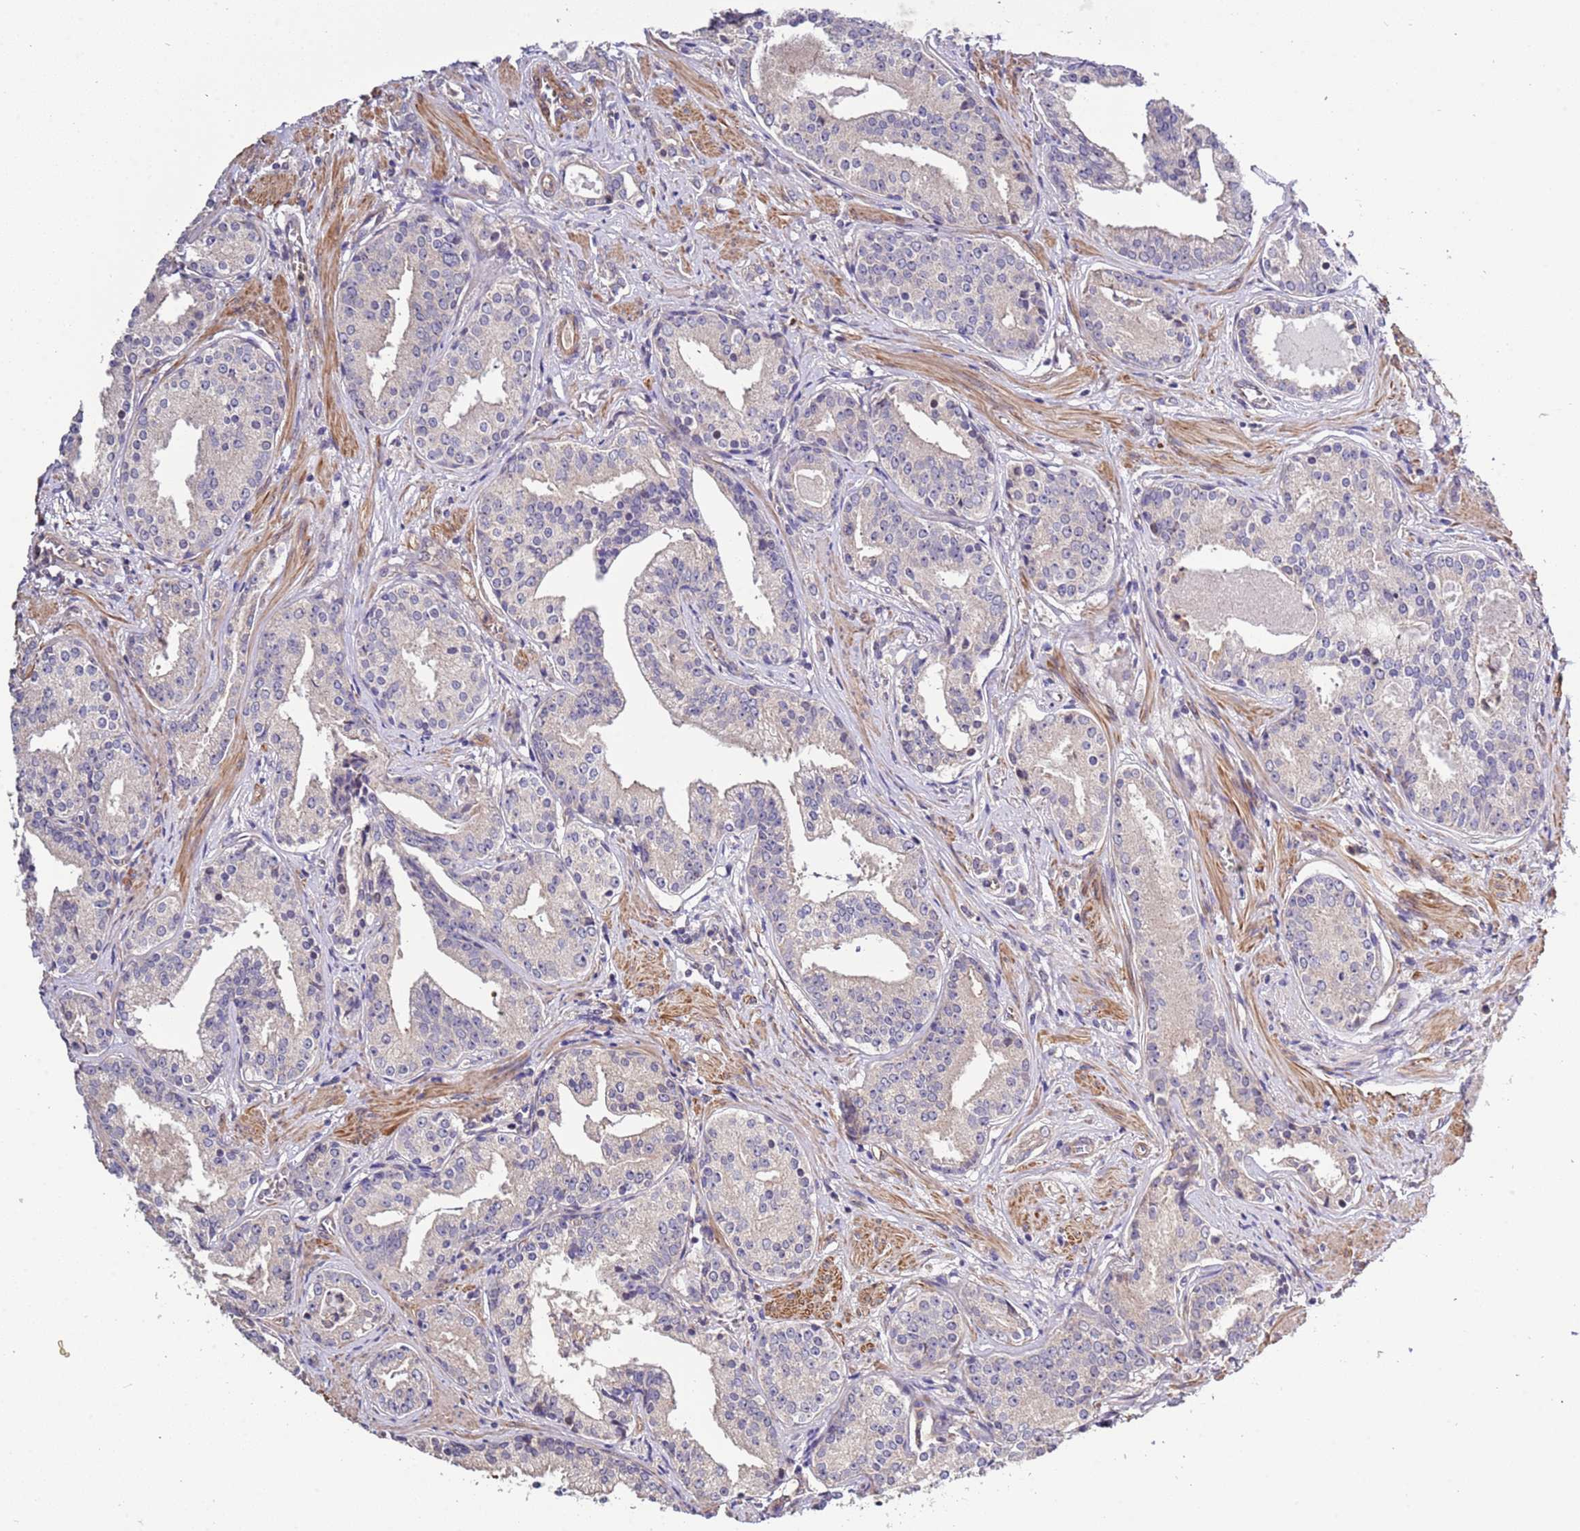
{"staining": {"intensity": "negative", "quantity": "none", "location": "none"}, "tissue": "prostate cancer", "cell_type": "Tumor cells", "image_type": "cancer", "snomed": [{"axis": "morphology", "description": "Adenocarcinoma, High grade"}, {"axis": "topography", "description": "Prostate"}], "caption": "High magnification brightfield microscopy of adenocarcinoma (high-grade) (prostate) stained with DAB (3,3'-diaminobenzidine) (brown) and counterstained with hematoxylin (blue): tumor cells show no significant positivity.", "gene": "LAMB4", "patient": {"sex": "male", "age": 58}}